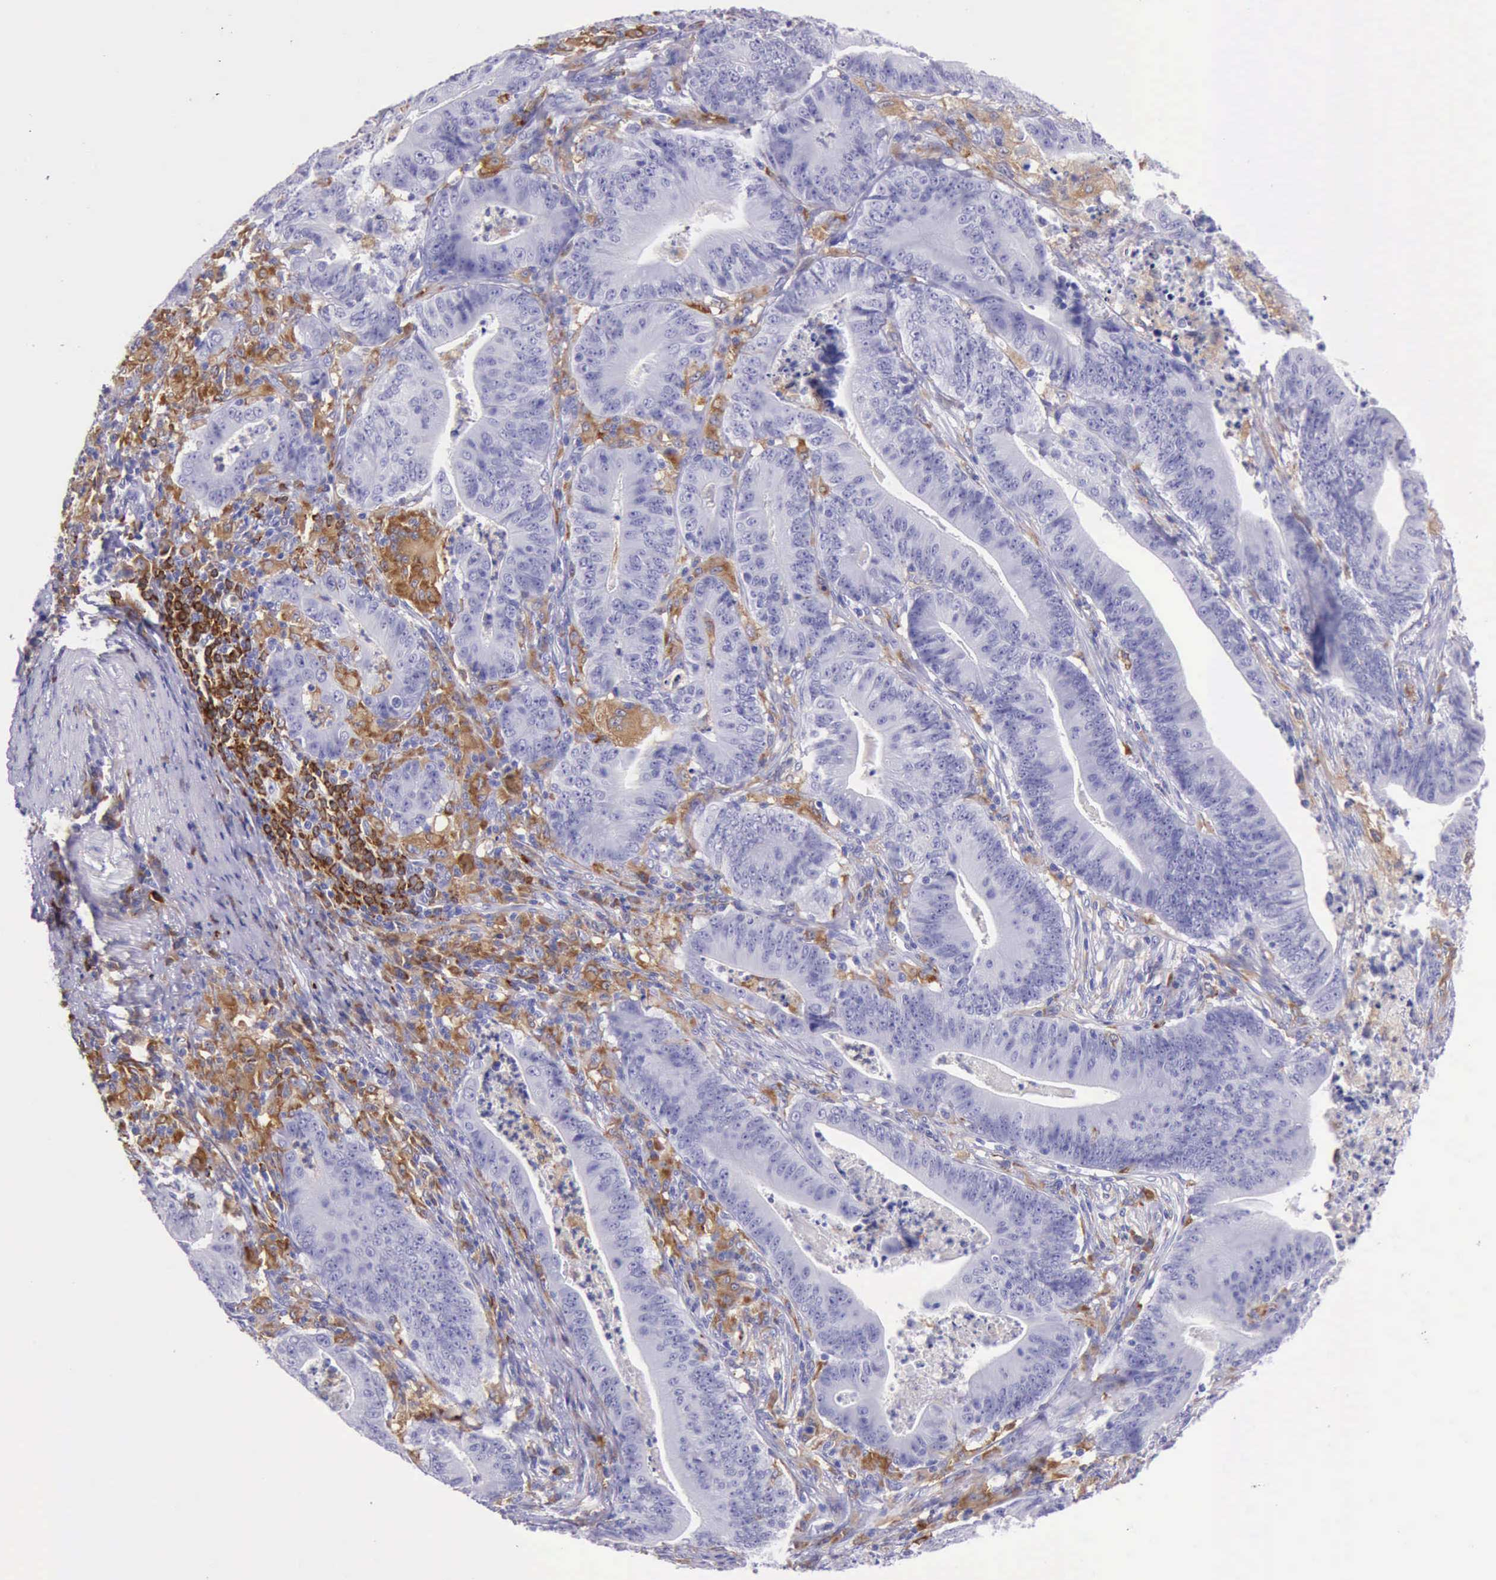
{"staining": {"intensity": "negative", "quantity": "none", "location": "none"}, "tissue": "stomach cancer", "cell_type": "Tumor cells", "image_type": "cancer", "snomed": [{"axis": "morphology", "description": "Adenocarcinoma, NOS"}, {"axis": "topography", "description": "Stomach, lower"}], "caption": "DAB (3,3'-diaminobenzidine) immunohistochemical staining of stomach cancer displays no significant positivity in tumor cells.", "gene": "BTK", "patient": {"sex": "female", "age": 86}}